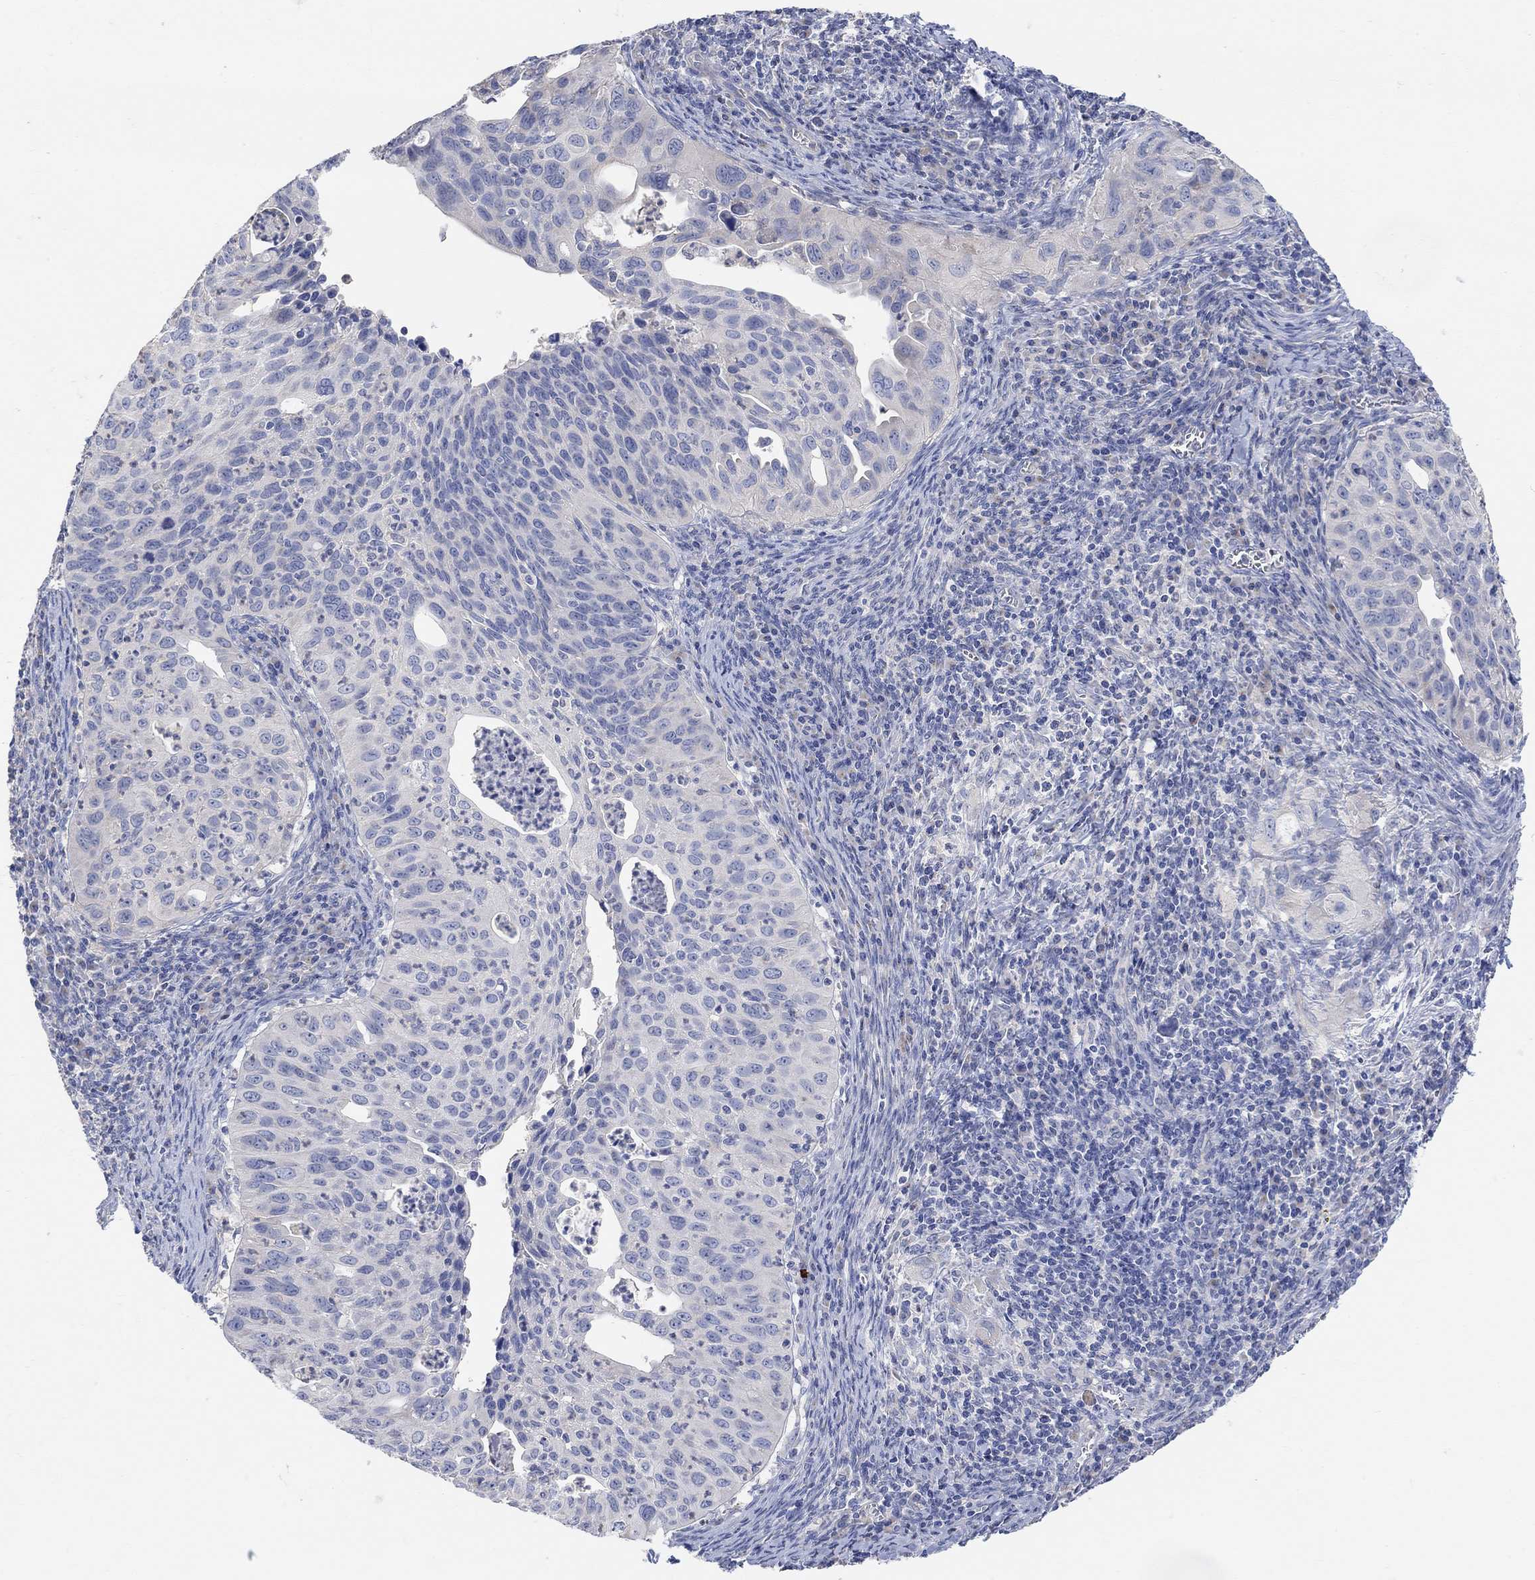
{"staining": {"intensity": "negative", "quantity": "none", "location": "none"}, "tissue": "cervical cancer", "cell_type": "Tumor cells", "image_type": "cancer", "snomed": [{"axis": "morphology", "description": "Squamous cell carcinoma, NOS"}, {"axis": "topography", "description": "Cervix"}], "caption": "Immunohistochemical staining of cervical squamous cell carcinoma demonstrates no significant staining in tumor cells. (DAB immunohistochemistry visualized using brightfield microscopy, high magnification).", "gene": "NLRP14", "patient": {"sex": "female", "age": 26}}